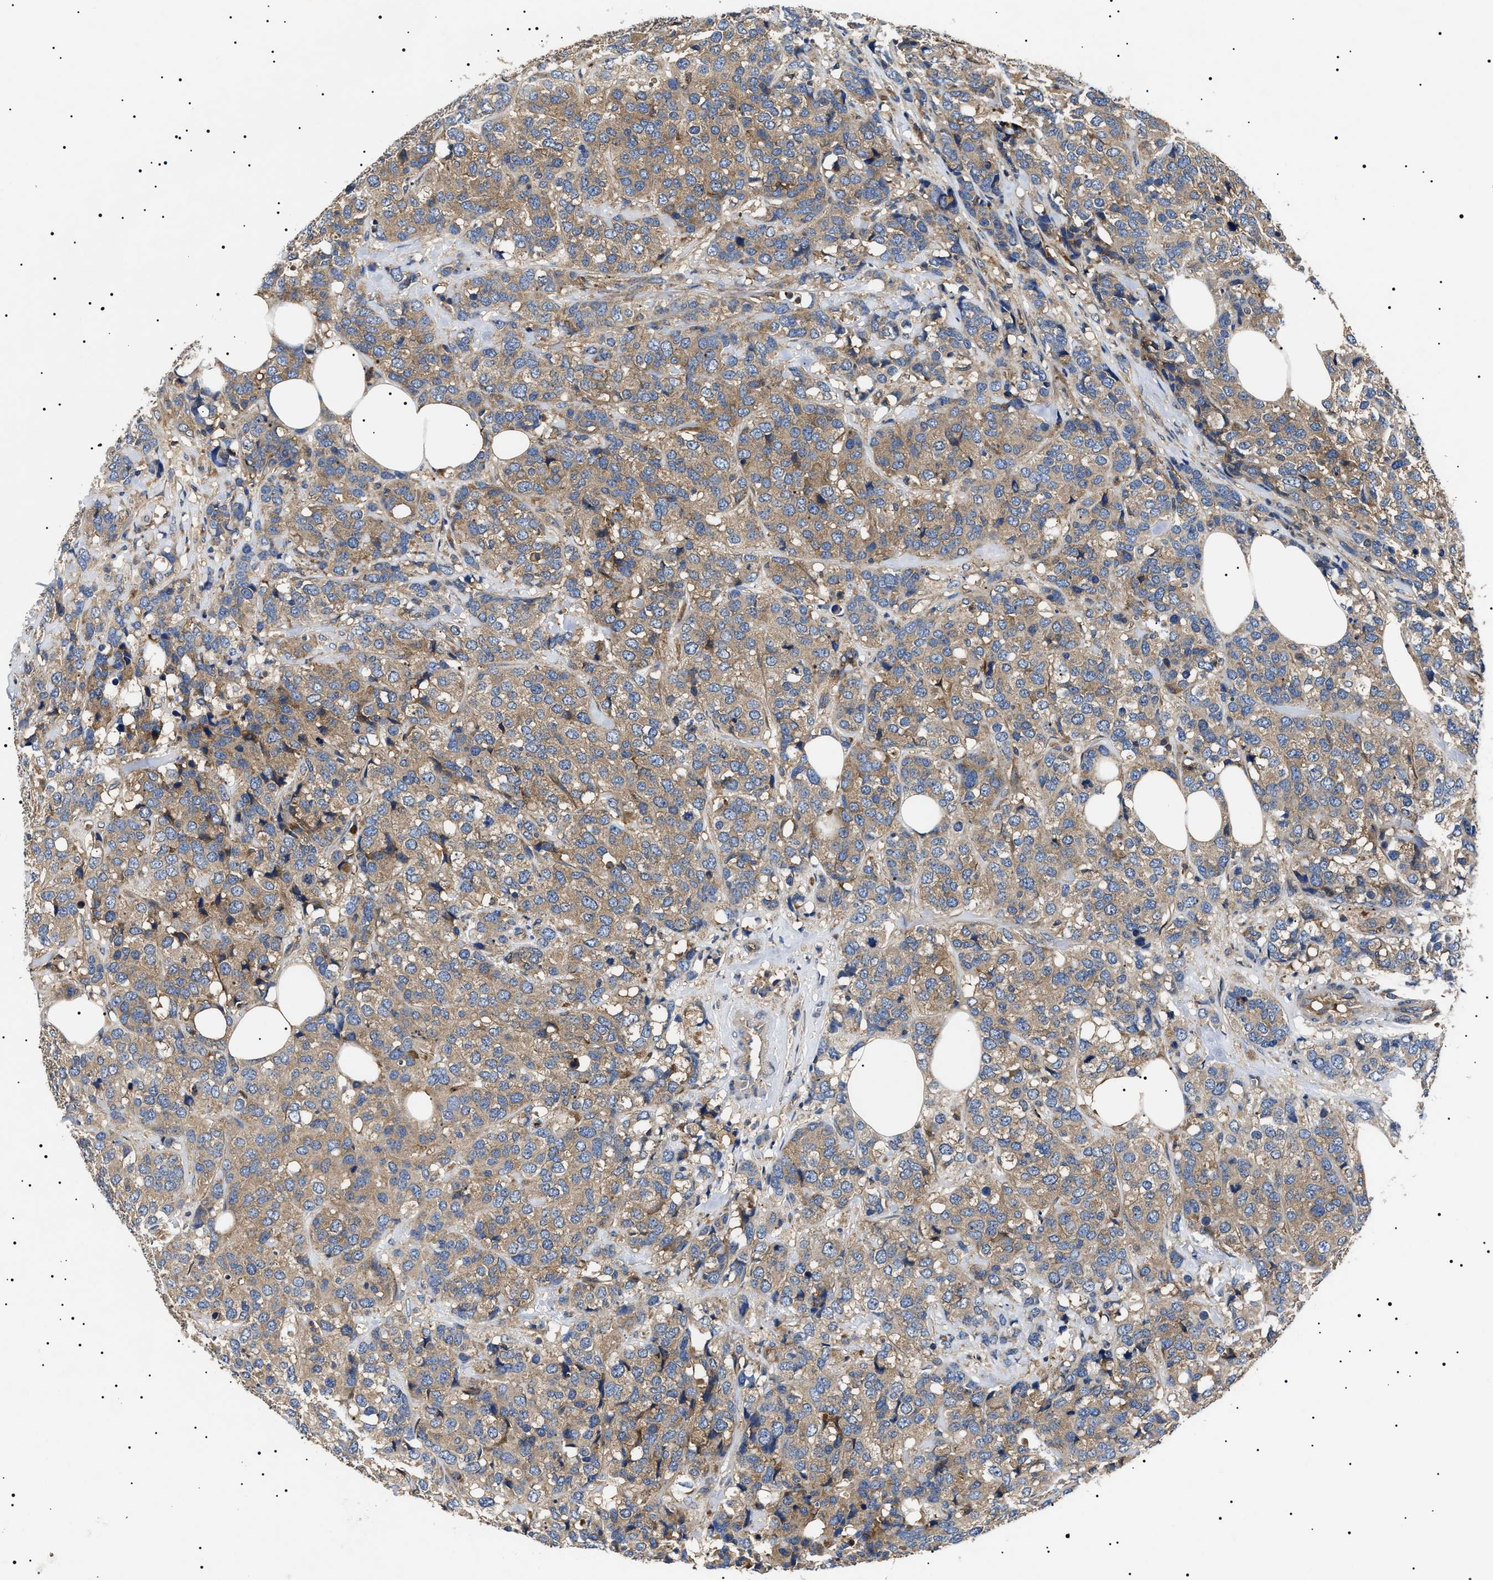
{"staining": {"intensity": "moderate", "quantity": ">75%", "location": "cytoplasmic/membranous"}, "tissue": "breast cancer", "cell_type": "Tumor cells", "image_type": "cancer", "snomed": [{"axis": "morphology", "description": "Lobular carcinoma"}, {"axis": "topography", "description": "Breast"}], "caption": "Breast lobular carcinoma stained for a protein demonstrates moderate cytoplasmic/membranous positivity in tumor cells.", "gene": "TPP2", "patient": {"sex": "female", "age": 59}}